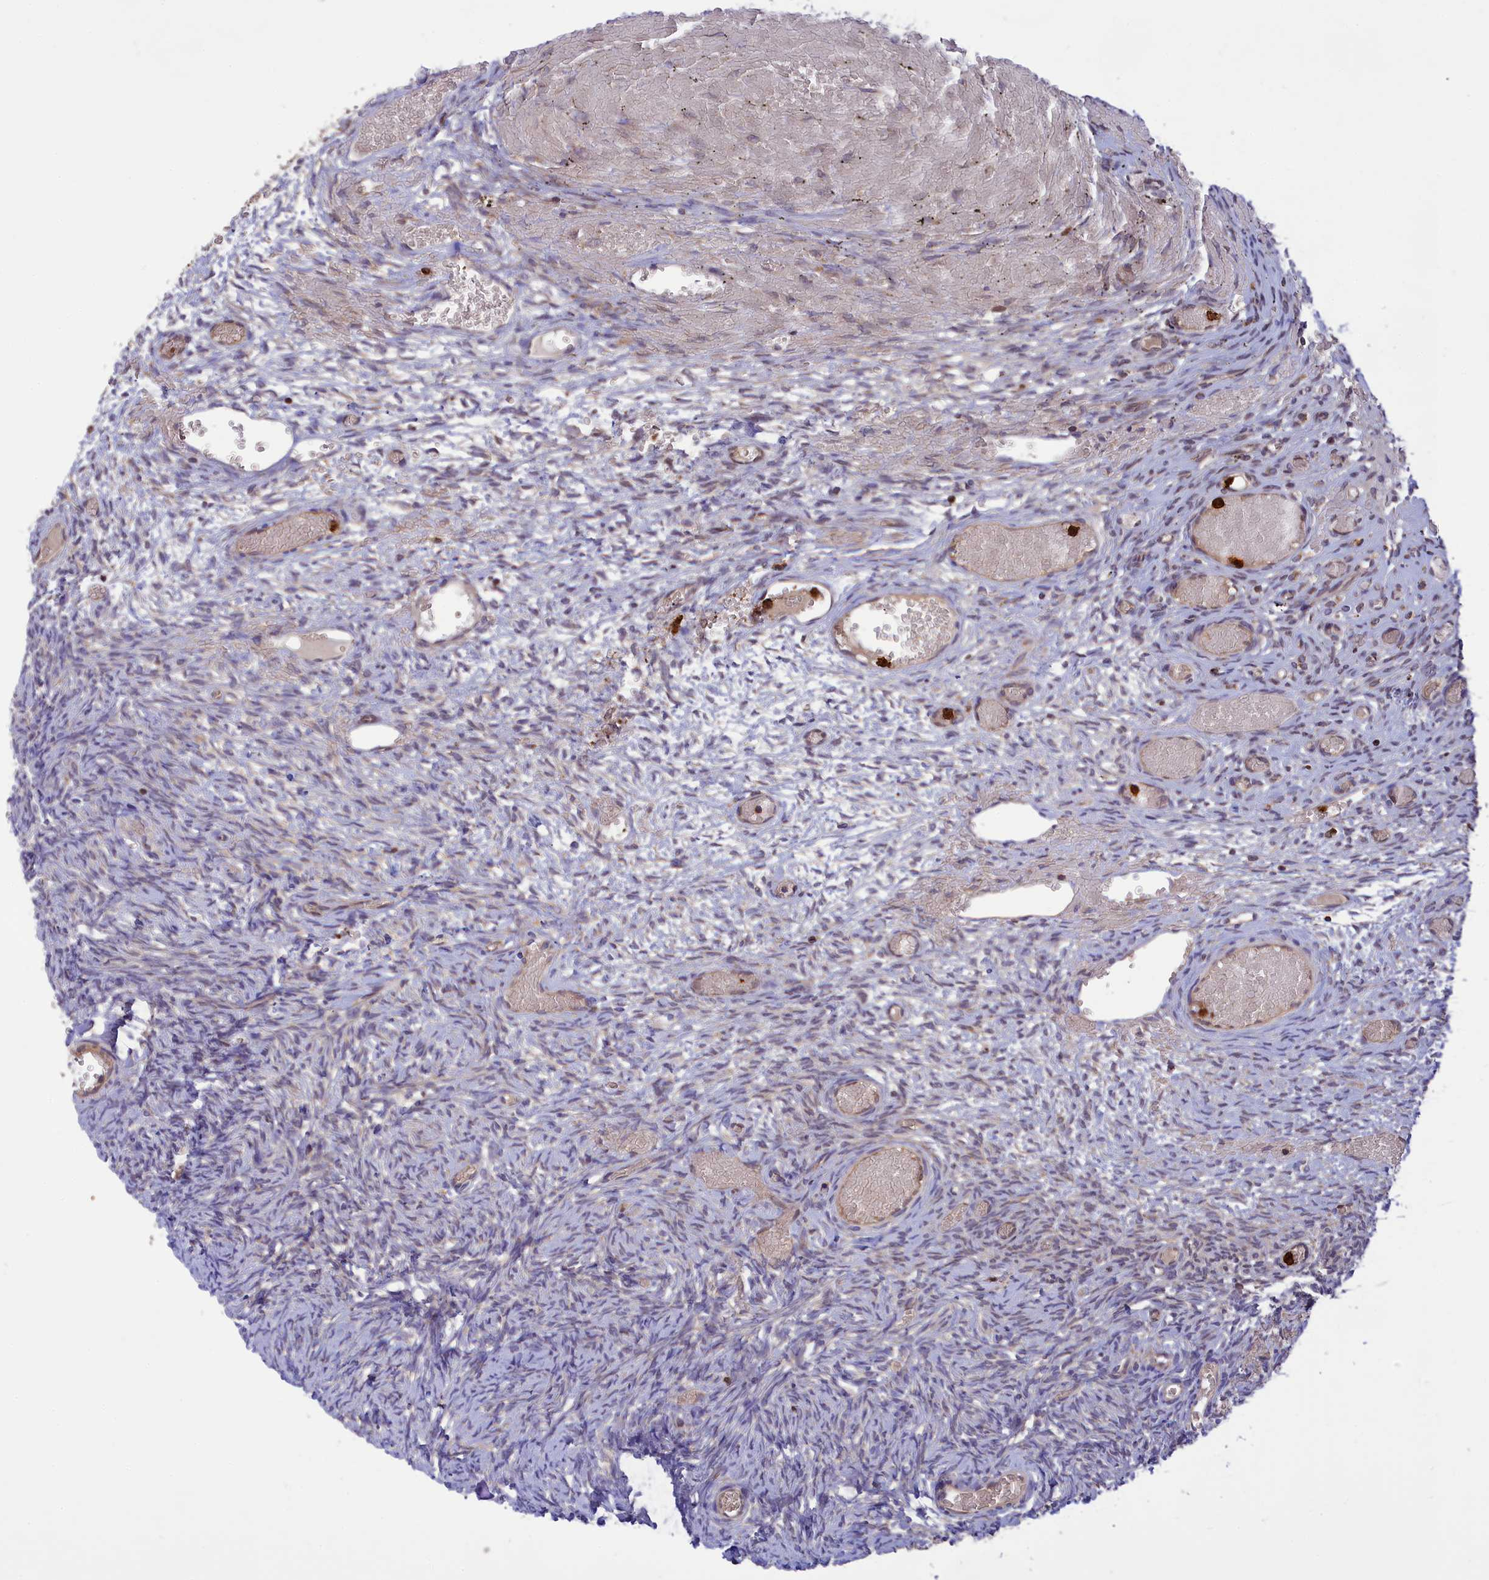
{"staining": {"intensity": "negative", "quantity": "none", "location": "none"}, "tissue": "ovary", "cell_type": "Ovarian stroma cells", "image_type": "normal", "snomed": [{"axis": "morphology", "description": "Adenocarcinoma, NOS"}, {"axis": "topography", "description": "Endometrium"}], "caption": "A high-resolution histopathology image shows immunohistochemistry staining of unremarkable ovary, which exhibits no significant expression in ovarian stroma cells.", "gene": "PKHD1L1", "patient": {"sex": "female", "age": 32}}